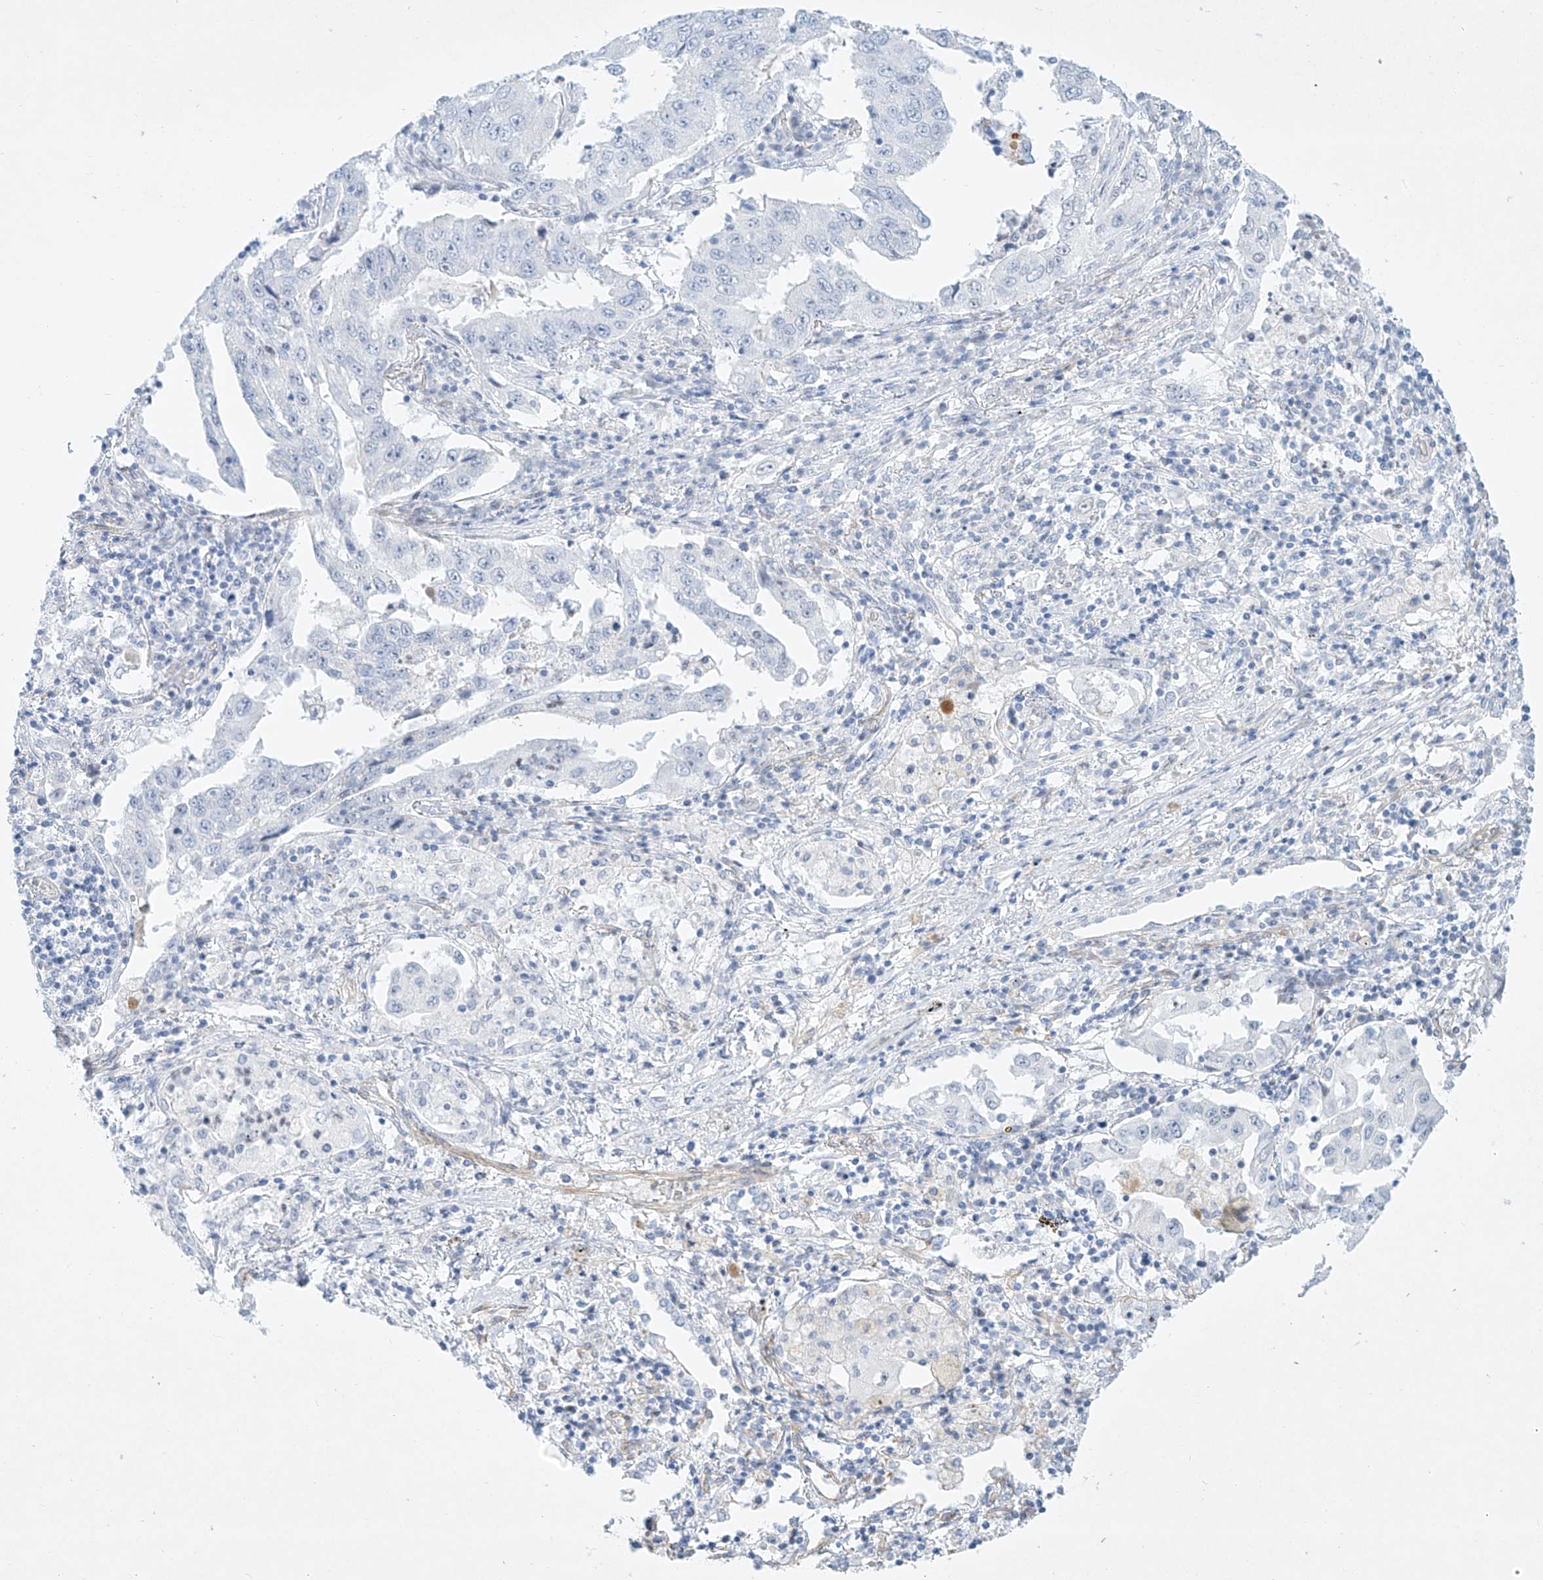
{"staining": {"intensity": "negative", "quantity": "none", "location": "none"}, "tissue": "lung cancer", "cell_type": "Tumor cells", "image_type": "cancer", "snomed": [{"axis": "morphology", "description": "Adenocarcinoma, NOS"}, {"axis": "topography", "description": "Lung"}], "caption": "Lung cancer stained for a protein using immunohistochemistry (IHC) shows no positivity tumor cells.", "gene": "REEP2", "patient": {"sex": "female", "age": 51}}